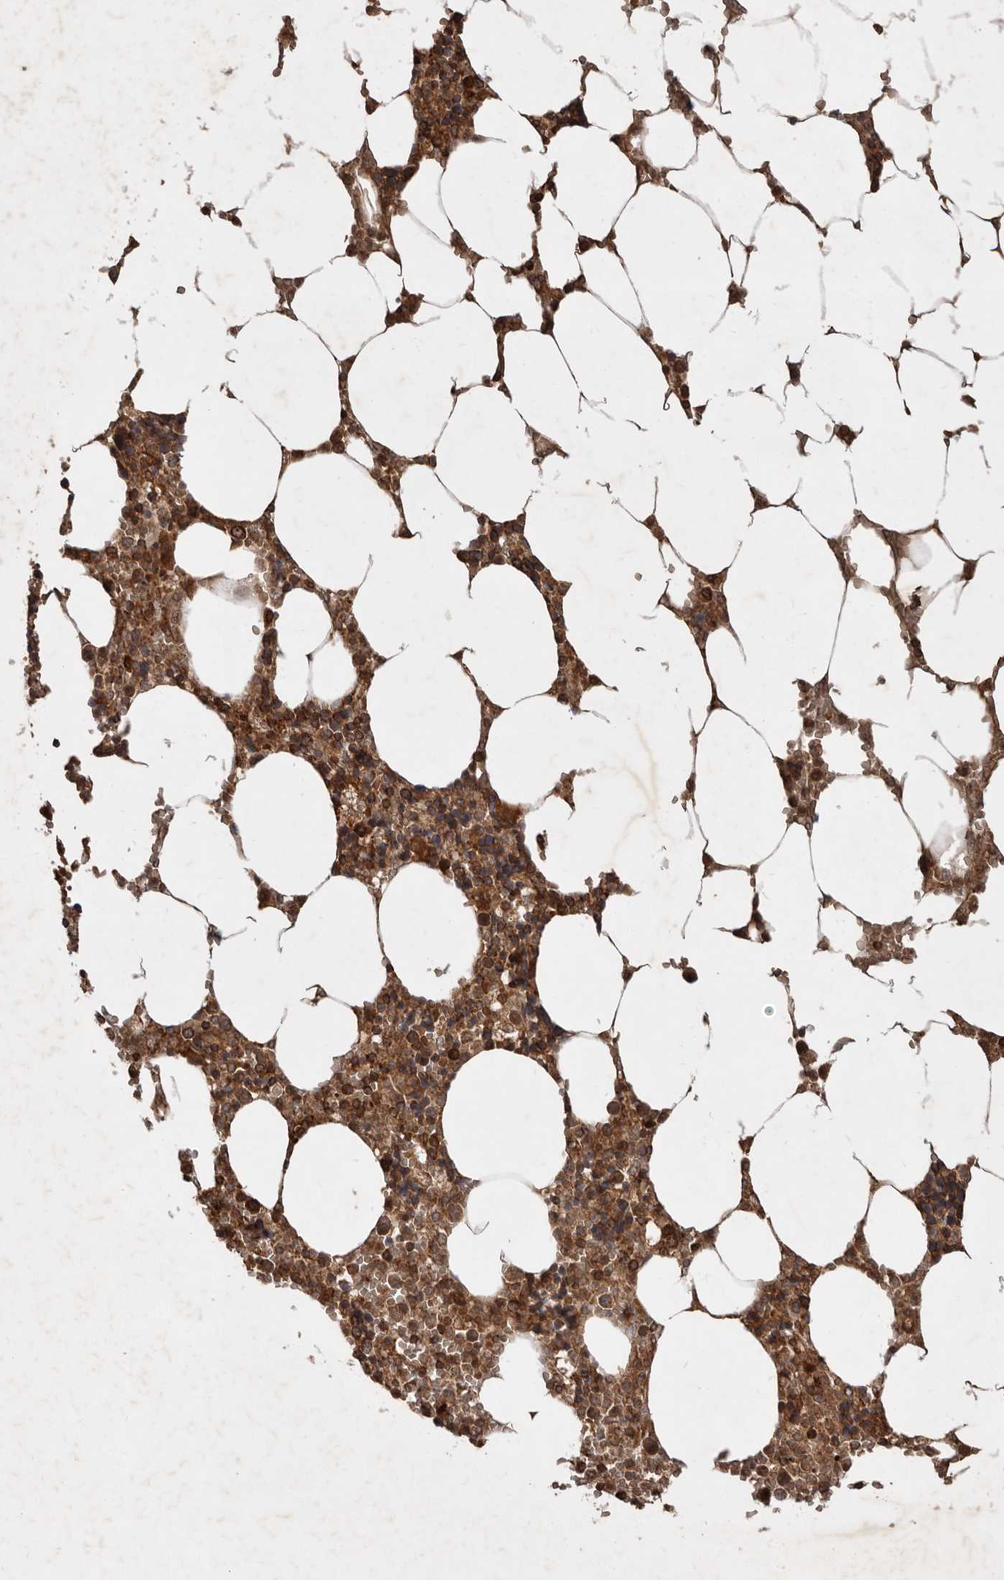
{"staining": {"intensity": "strong", "quantity": ">75%", "location": "cytoplasmic/membranous,nuclear"}, "tissue": "bone marrow", "cell_type": "Hematopoietic cells", "image_type": "normal", "snomed": [{"axis": "morphology", "description": "Normal tissue, NOS"}, {"axis": "topography", "description": "Bone marrow"}], "caption": "Human bone marrow stained for a protein (brown) exhibits strong cytoplasmic/membranous,nuclear positive staining in about >75% of hematopoietic cells.", "gene": "STK36", "patient": {"sex": "male", "age": 70}}